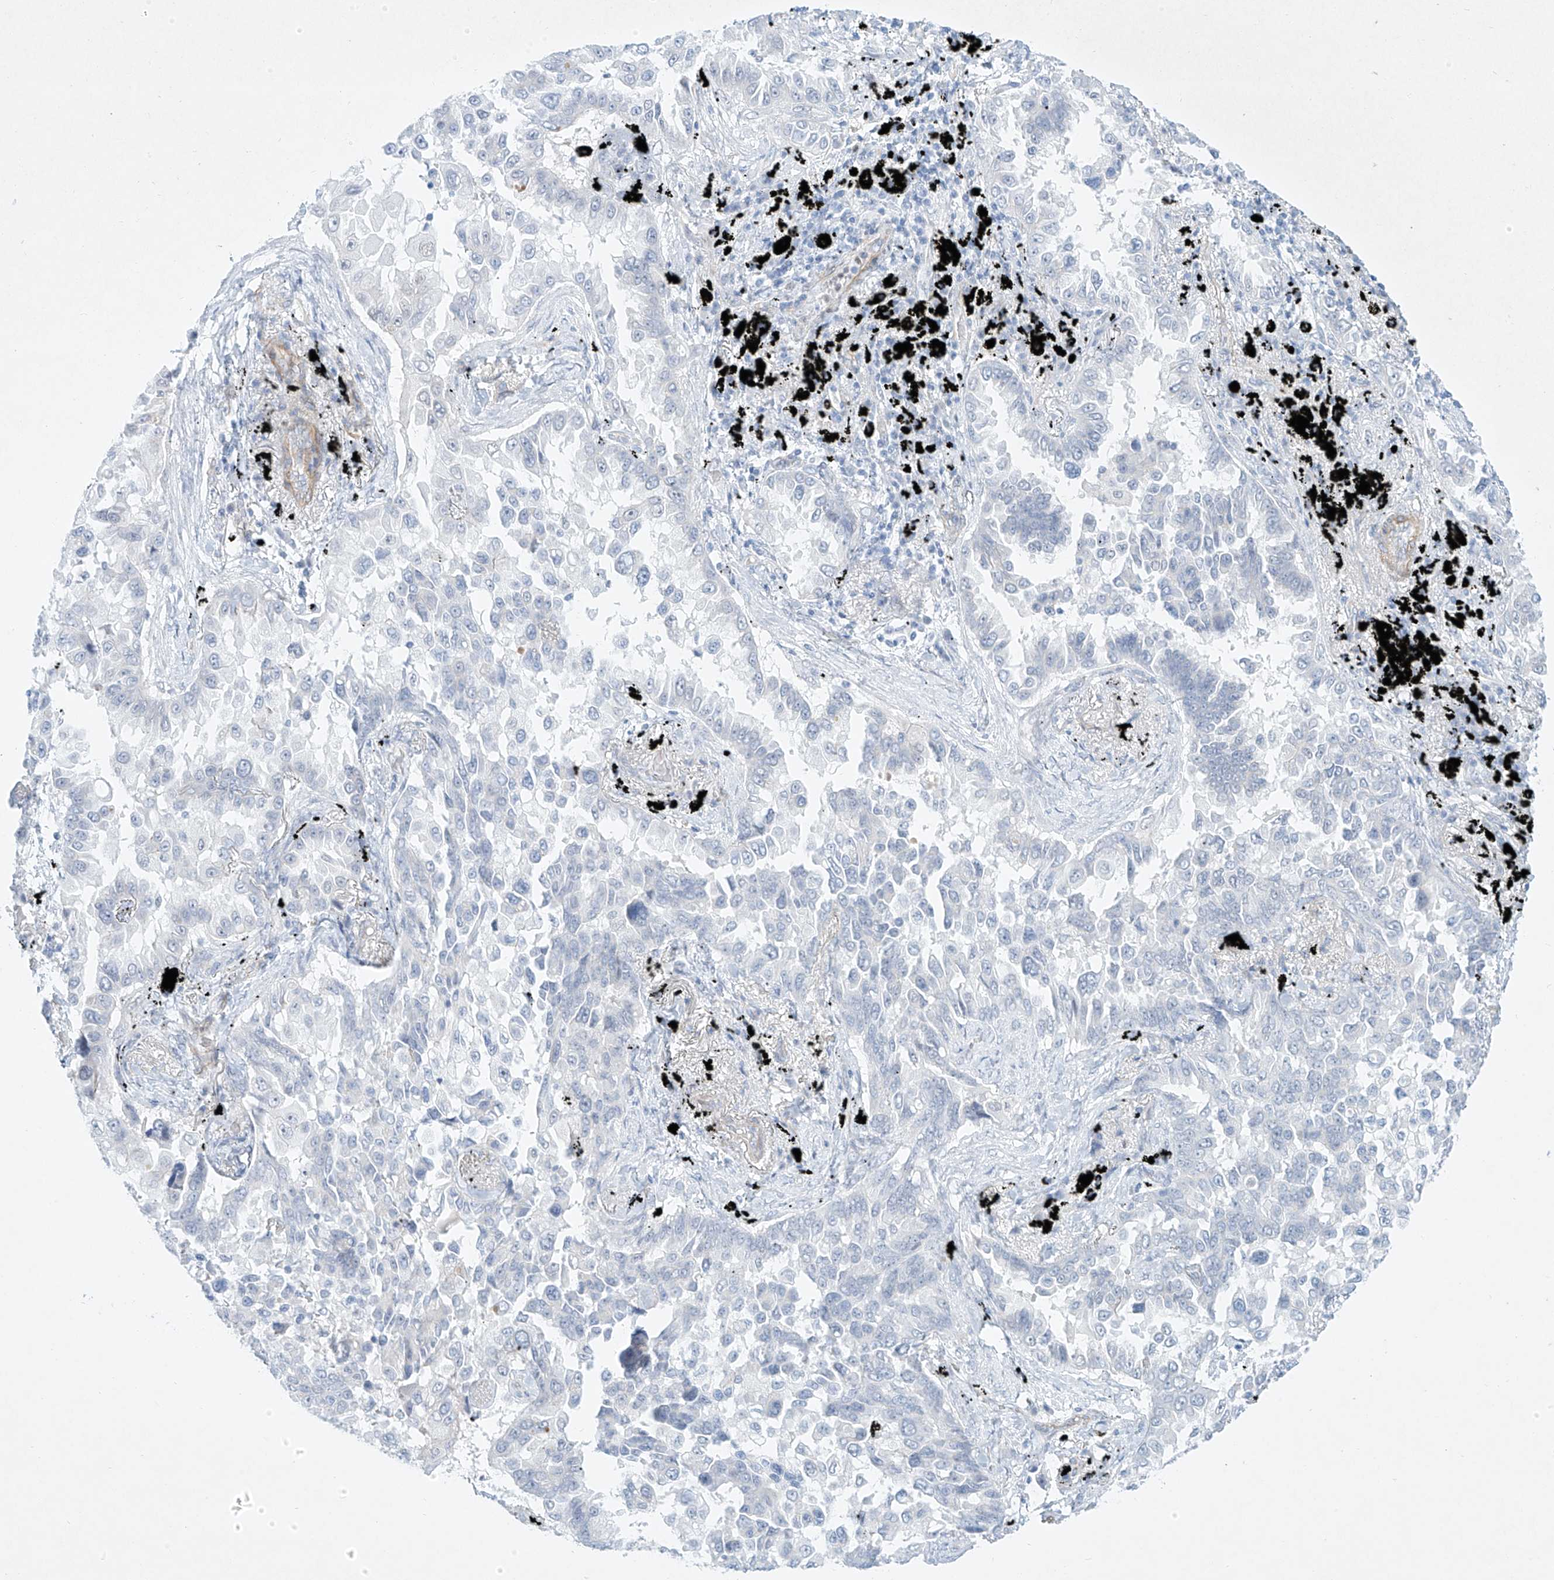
{"staining": {"intensity": "negative", "quantity": "none", "location": "none"}, "tissue": "lung cancer", "cell_type": "Tumor cells", "image_type": "cancer", "snomed": [{"axis": "morphology", "description": "Adenocarcinoma, NOS"}, {"axis": "topography", "description": "Lung"}], "caption": "Immunohistochemistry (IHC) micrograph of neoplastic tissue: human lung cancer stained with DAB (3,3'-diaminobenzidine) exhibits no significant protein staining in tumor cells. The staining was performed using DAB (3,3'-diaminobenzidine) to visualize the protein expression in brown, while the nuclei were stained in blue with hematoxylin (Magnification: 20x).", "gene": "REEP2", "patient": {"sex": "female", "age": 67}}